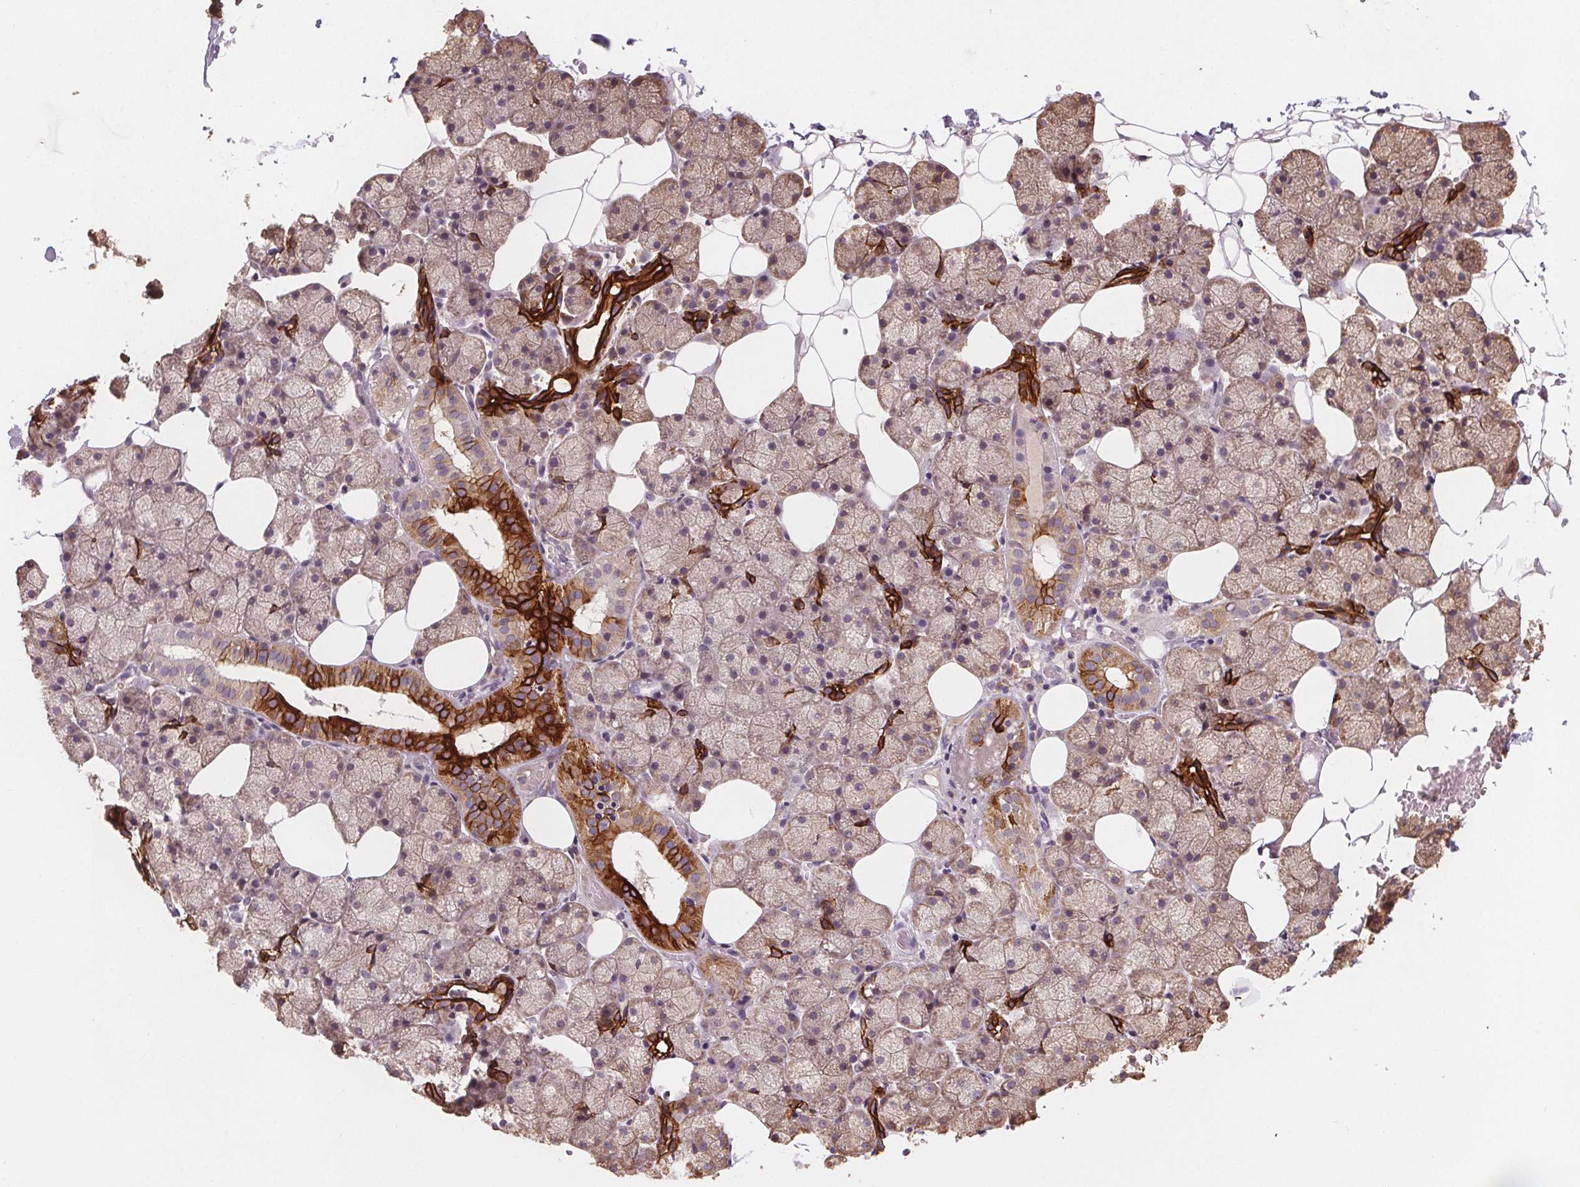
{"staining": {"intensity": "strong", "quantity": "<25%", "location": "cytoplasmic/membranous"}, "tissue": "salivary gland", "cell_type": "Glandular cells", "image_type": "normal", "snomed": [{"axis": "morphology", "description": "Normal tissue, NOS"}, {"axis": "topography", "description": "Salivary gland"}], "caption": "Strong cytoplasmic/membranous expression for a protein is appreciated in about <25% of glandular cells of unremarkable salivary gland using IHC.", "gene": "TMEM80", "patient": {"sex": "male", "age": 38}}